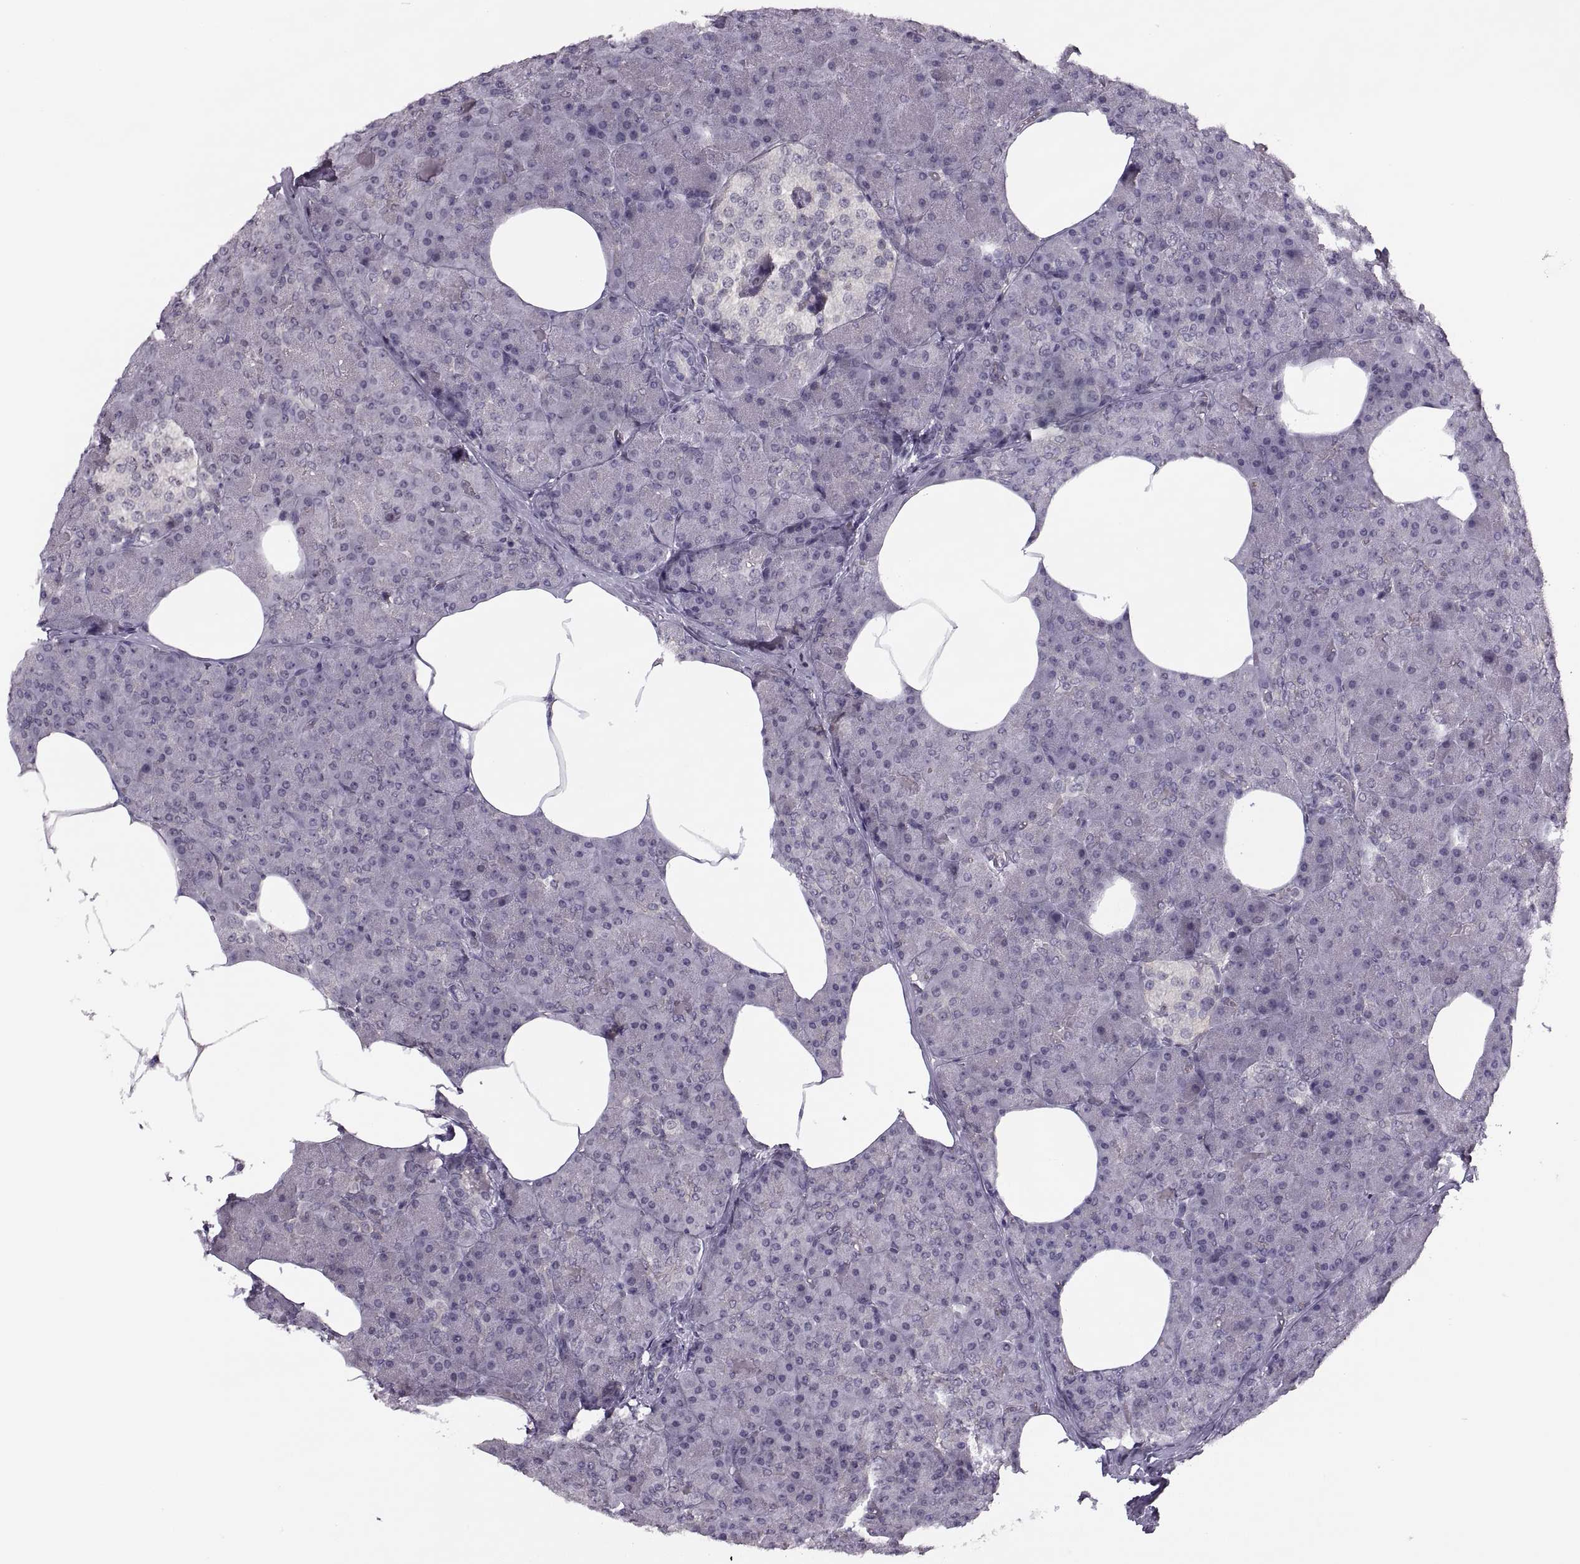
{"staining": {"intensity": "negative", "quantity": "none", "location": "none"}, "tissue": "pancreas", "cell_type": "Exocrine glandular cells", "image_type": "normal", "snomed": [{"axis": "morphology", "description": "Normal tissue, NOS"}, {"axis": "topography", "description": "Pancreas"}], "caption": "This is an IHC image of unremarkable pancreas. There is no expression in exocrine glandular cells.", "gene": "LUZP2", "patient": {"sex": "female", "age": 45}}